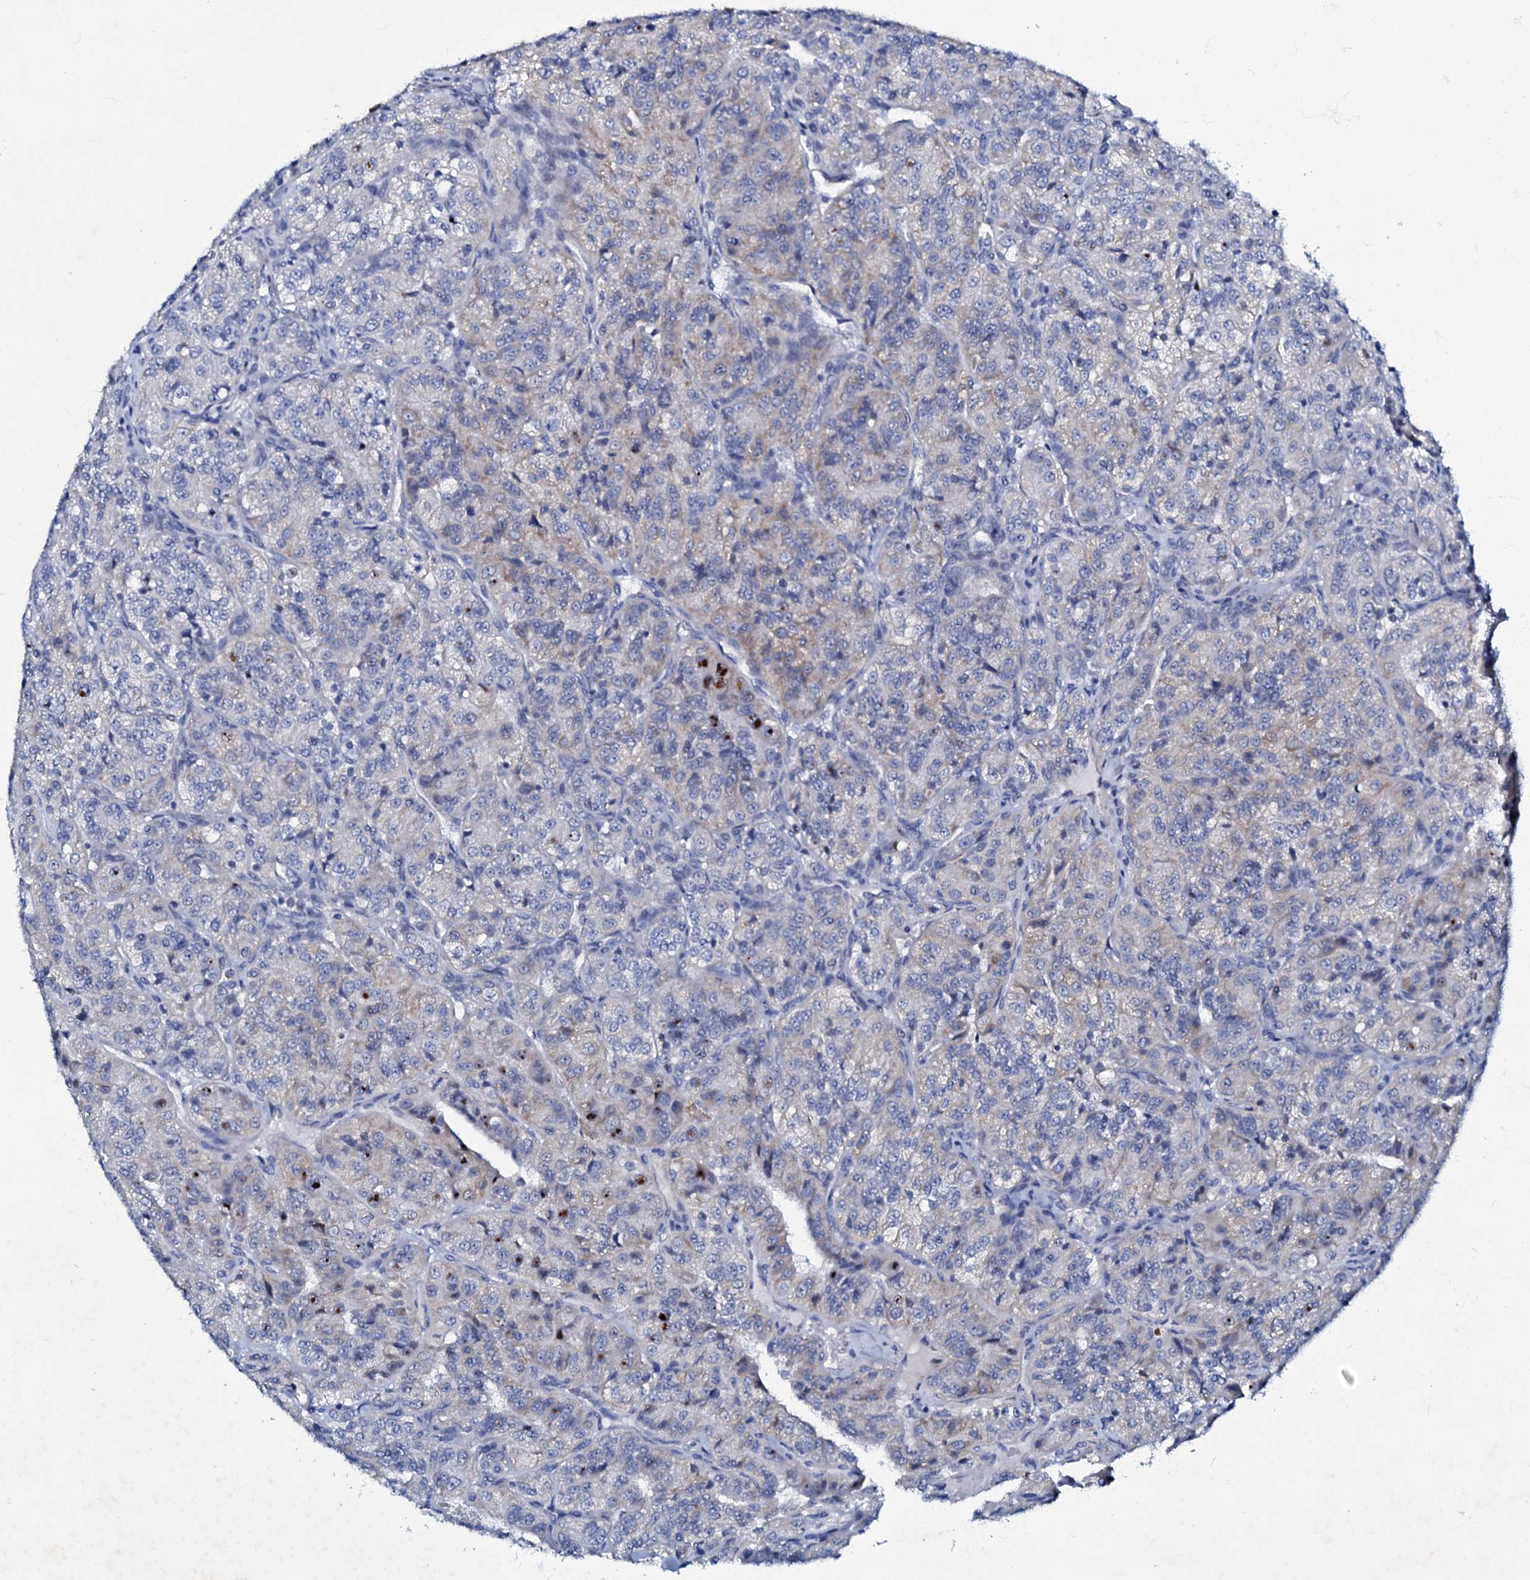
{"staining": {"intensity": "weak", "quantity": "<25%", "location": "cytoplasmic/membranous"}, "tissue": "renal cancer", "cell_type": "Tumor cells", "image_type": "cancer", "snomed": [{"axis": "morphology", "description": "Adenocarcinoma, NOS"}, {"axis": "topography", "description": "Kidney"}], "caption": "A high-resolution photomicrograph shows immunohistochemistry (IHC) staining of adenocarcinoma (renal), which reveals no significant expression in tumor cells.", "gene": "MRPL51", "patient": {"sex": "female", "age": 63}}